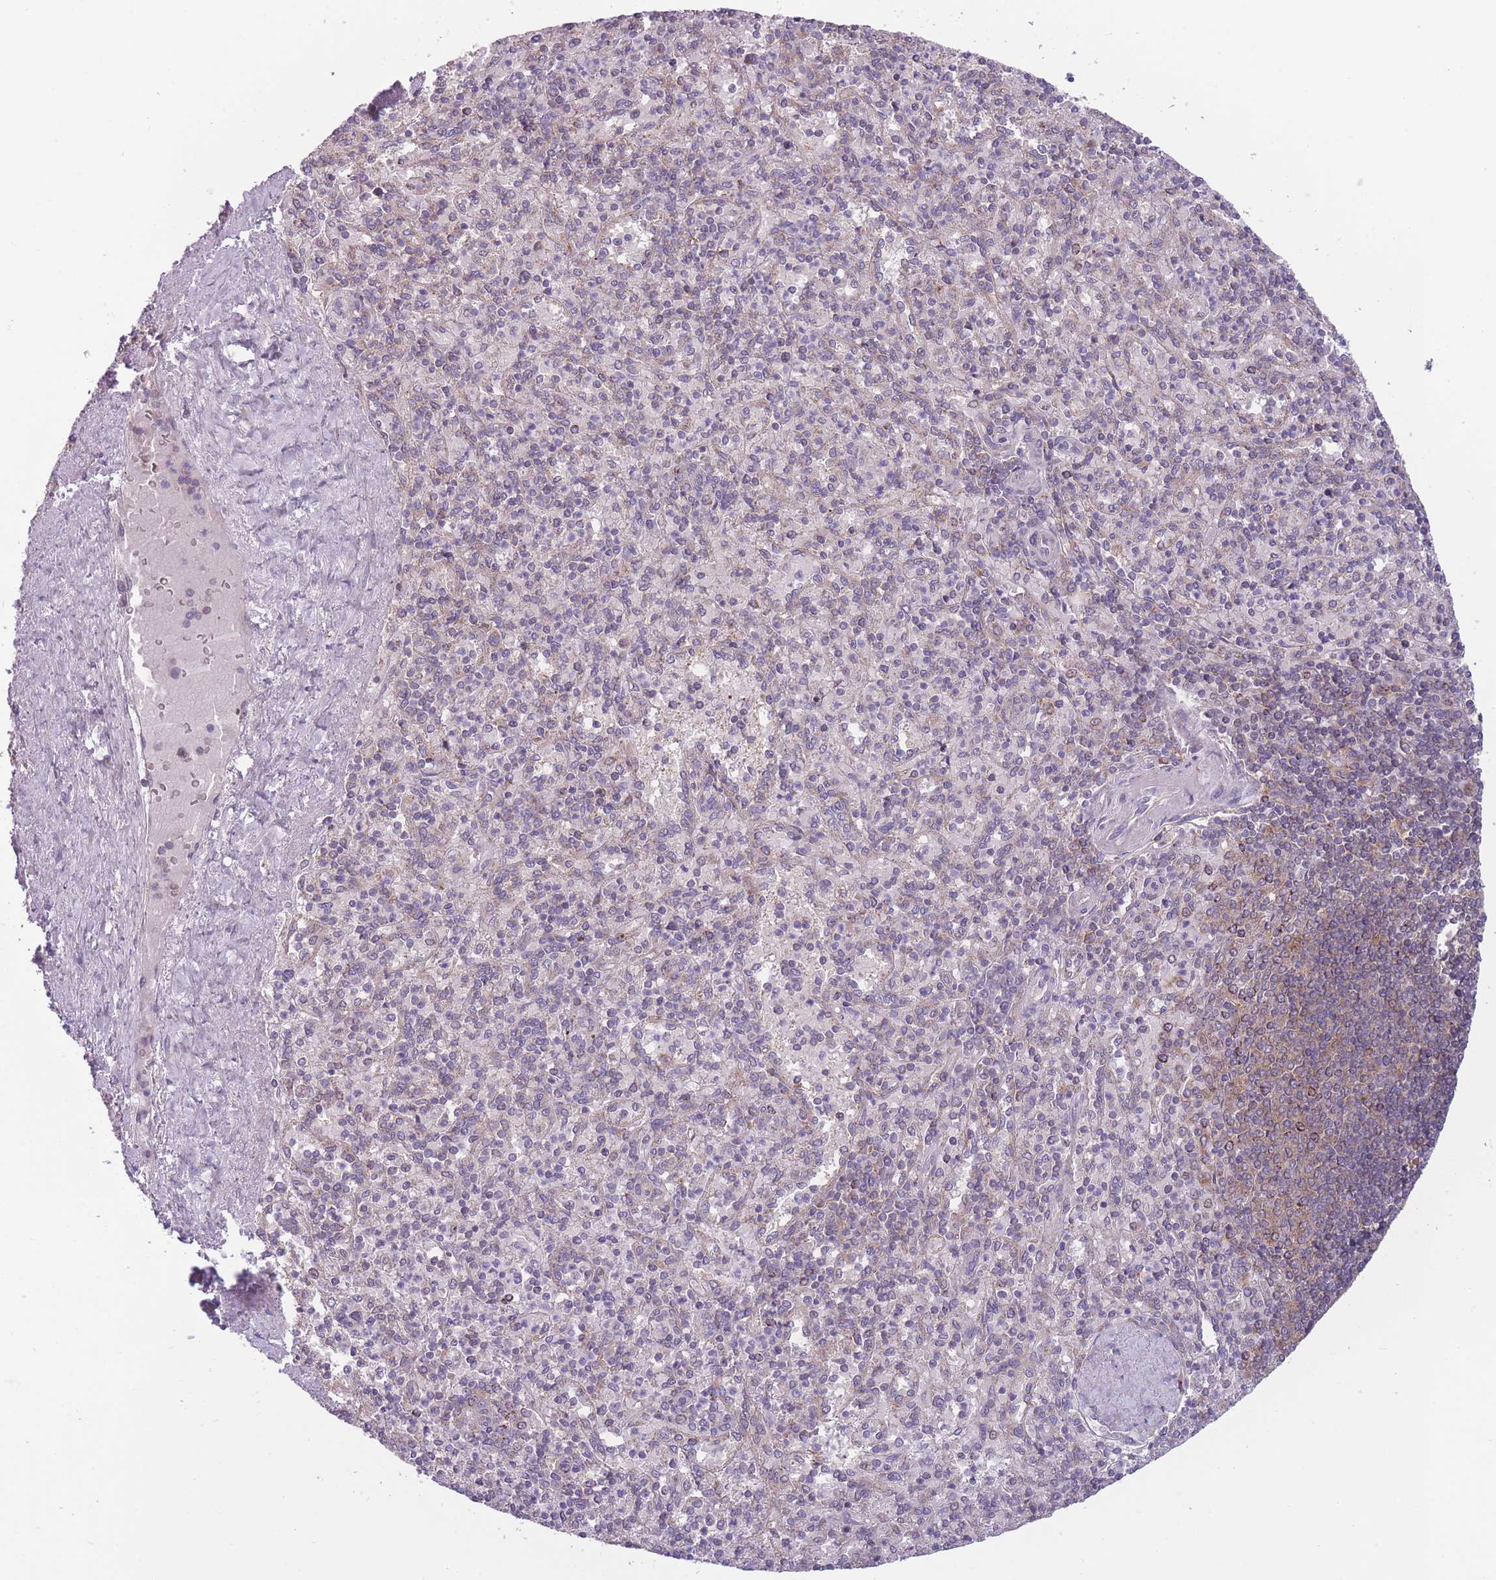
{"staining": {"intensity": "weak", "quantity": "<25%", "location": "cytoplasmic/membranous"}, "tissue": "spleen", "cell_type": "Cells in red pulp", "image_type": "normal", "snomed": [{"axis": "morphology", "description": "Normal tissue, NOS"}, {"axis": "topography", "description": "Spleen"}], "caption": "This is a micrograph of immunohistochemistry staining of unremarkable spleen, which shows no staining in cells in red pulp. (IHC, brightfield microscopy, high magnification).", "gene": "CCT6A", "patient": {"sex": "male", "age": 82}}